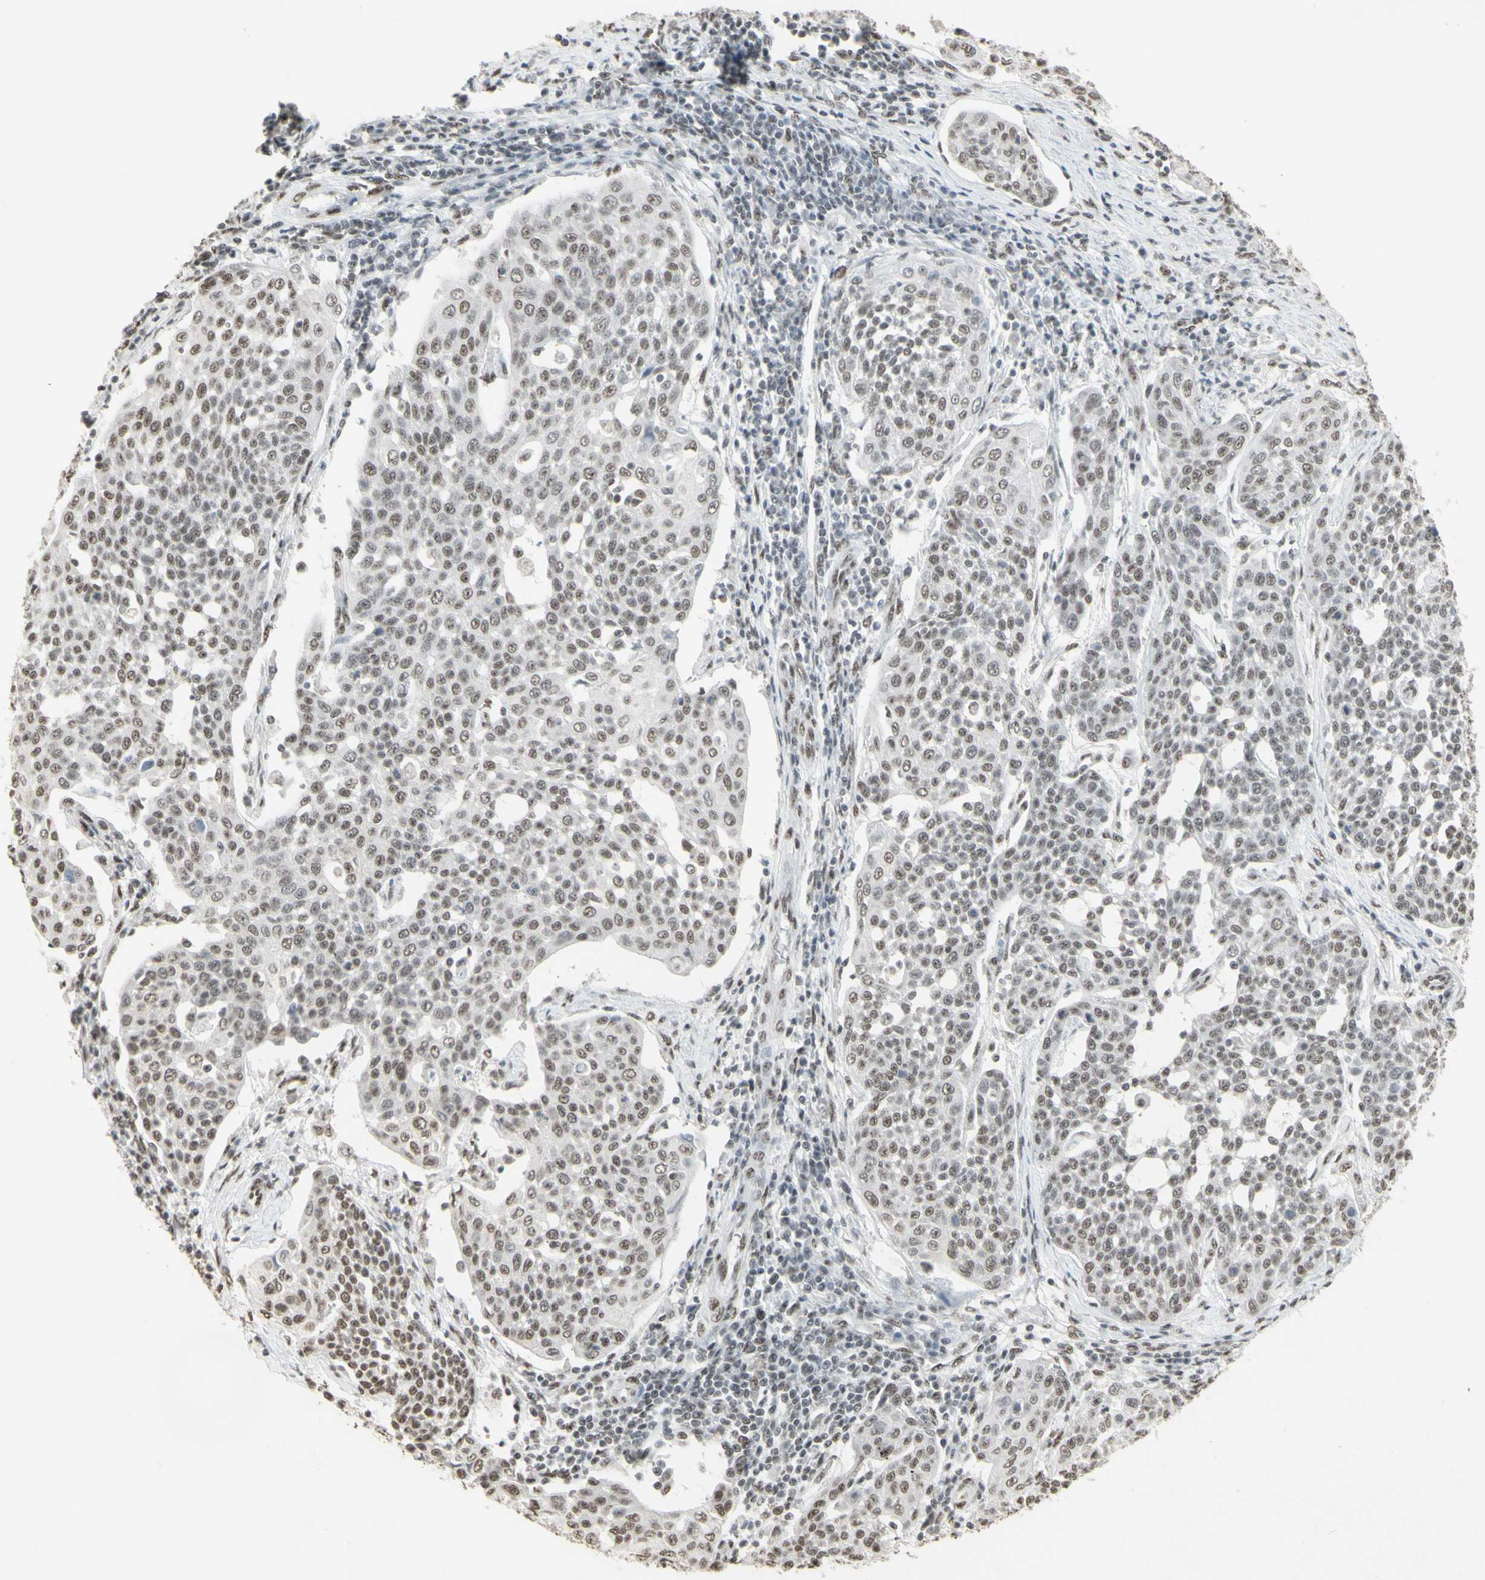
{"staining": {"intensity": "moderate", "quantity": "25%-75%", "location": "nuclear"}, "tissue": "cervical cancer", "cell_type": "Tumor cells", "image_type": "cancer", "snomed": [{"axis": "morphology", "description": "Squamous cell carcinoma, NOS"}, {"axis": "topography", "description": "Cervix"}], "caption": "Immunohistochemical staining of cervical squamous cell carcinoma displays moderate nuclear protein expression in about 25%-75% of tumor cells.", "gene": "TRIM28", "patient": {"sex": "female", "age": 34}}